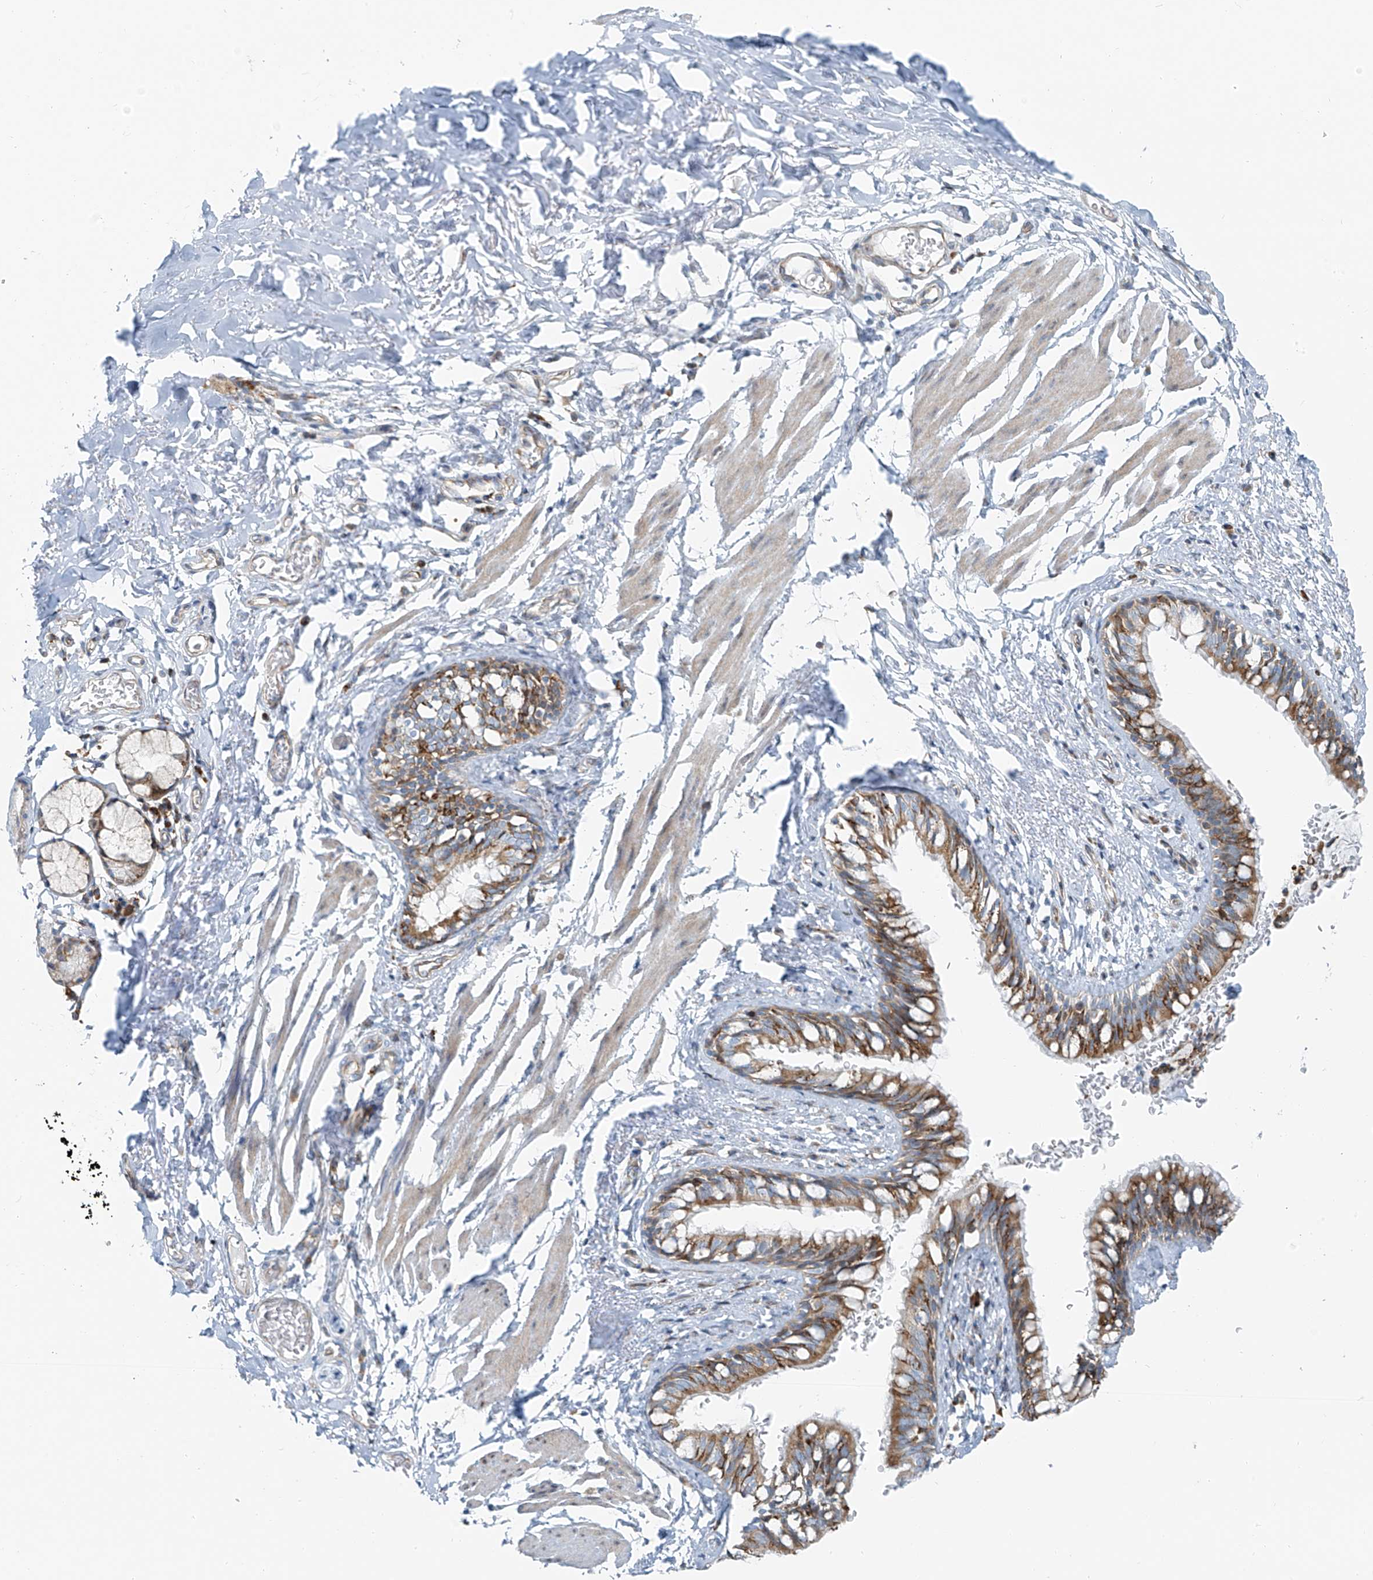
{"staining": {"intensity": "moderate", "quantity": ">75%", "location": "cytoplasmic/membranous"}, "tissue": "bronchus", "cell_type": "Respiratory epithelial cells", "image_type": "normal", "snomed": [{"axis": "morphology", "description": "Normal tissue, NOS"}, {"axis": "topography", "description": "Cartilage tissue"}, {"axis": "topography", "description": "Bronchus"}], "caption": "Protein staining reveals moderate cytoplasmic/membranous positivity in approximately >75% of respiratory epithelial cells in unremarkable bronchus. The staining was performed using DAB (3,3'-diaminobenzidine) to visualize the protein expression in brown, while the nuclei were stained in blue with hematoxylin (Magnification: 20x).", "gene": "HIC2", "patient": {"sex": "female", "age": 36}}